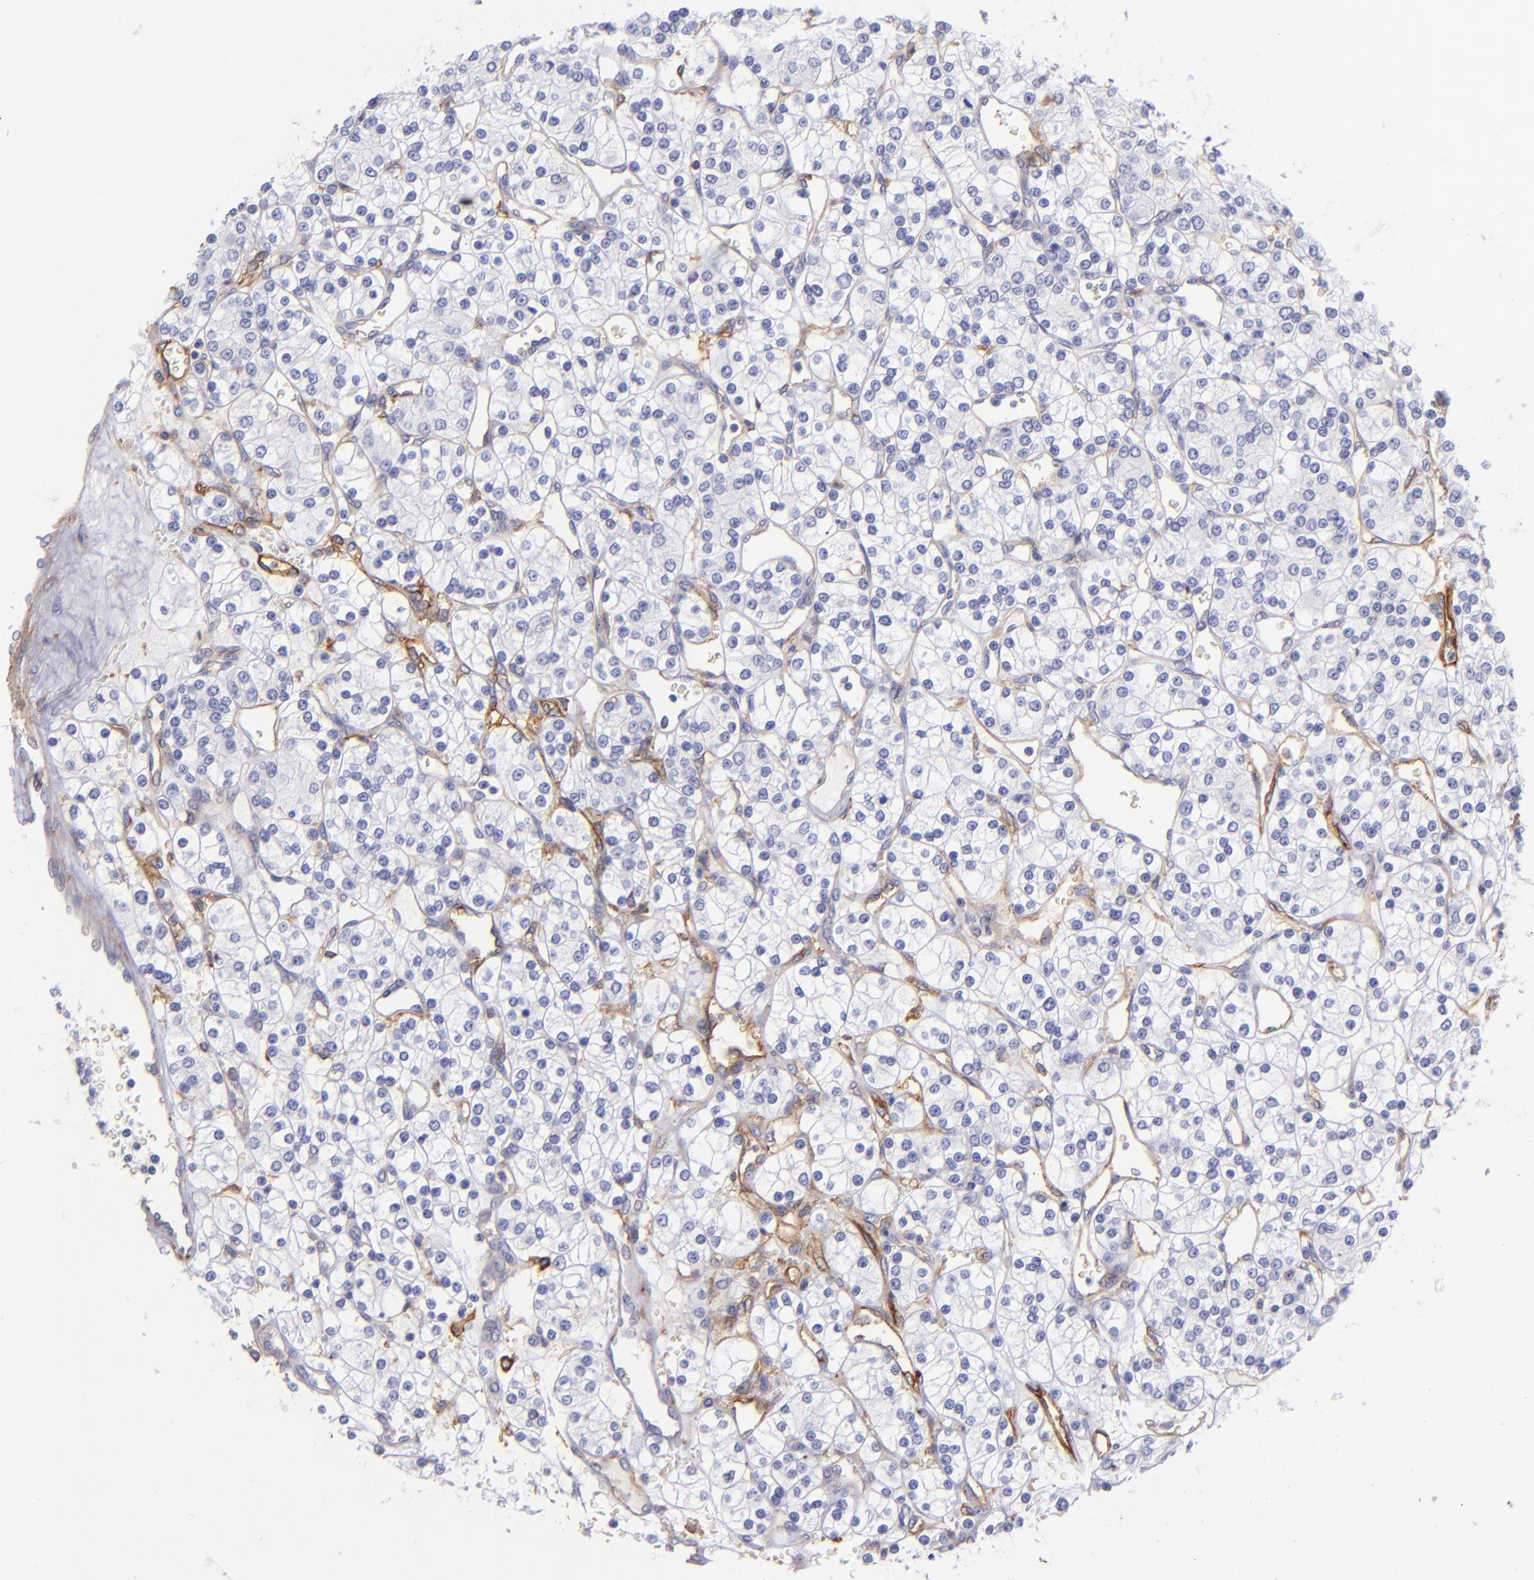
{"staining": {"intensity": "negative", "quantity": "none", "location": "none"}, "tissue": "renal cancer", "cell_type": "Tumor cells", "image_type": "cancer", "snomed": [{"axis": "morphology", "description": "Adenocarcinoma, NOS"}, {"axis": "topography", "description": "Kidney"}], "caption": "Immunohistochemistry (IHC) image of renal adenocarcinoma stained for a protein (brown), which displays no positivity in tumor cells.", "gene": "ENTPD1", "patient": {"sex": "female", "age": 62}}